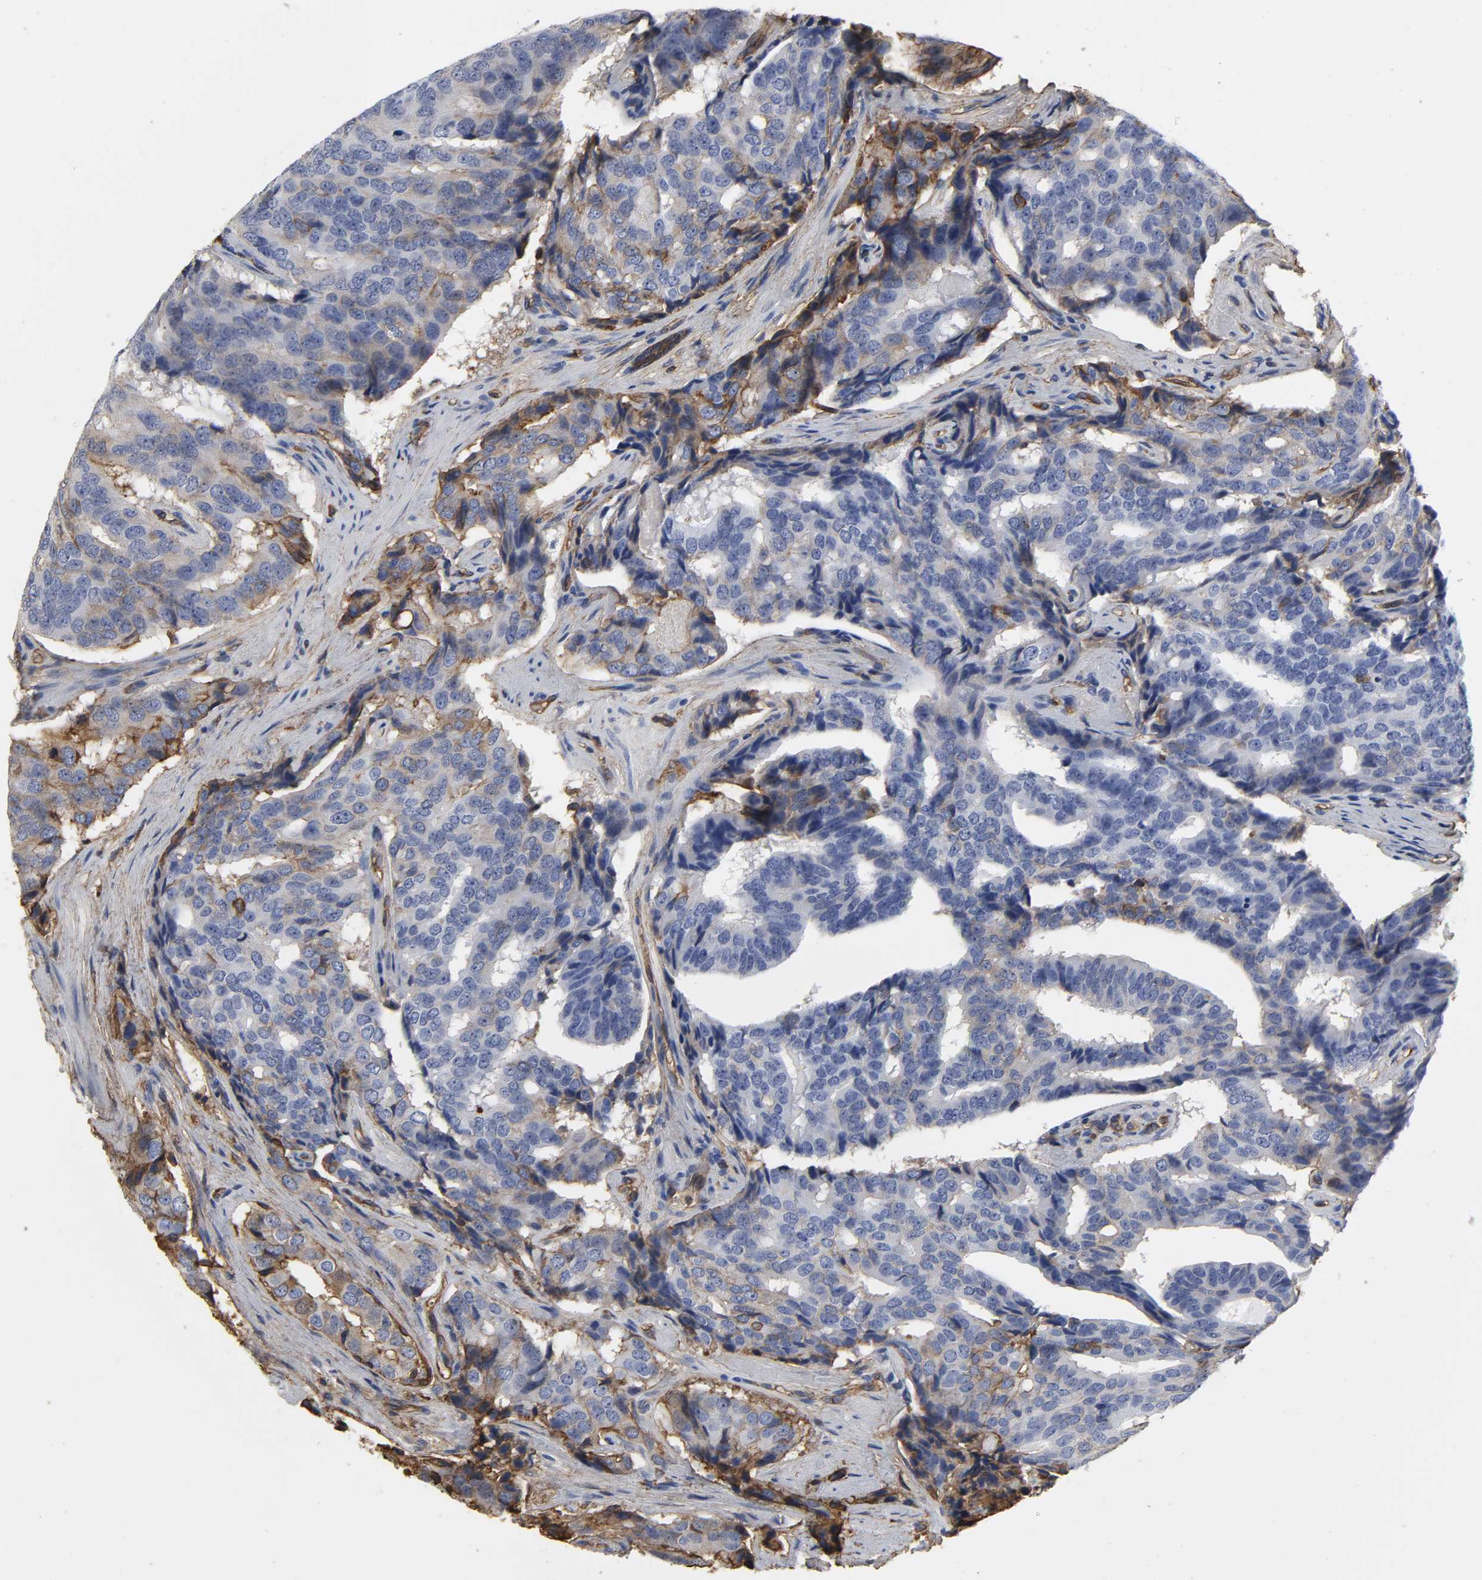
{"staining": {"intensity": "weak", "quantity": "<25%", "location": "cytoplasmic/membranous"}, "tissue": "prostate cancer", "cell_type": "Tumor cells", "image_type": "cancer", "snomed": [{"axis": "morphology", "description": "Adenocarcinoma, High grade"}, {"axis": "topography", "description": "Prostate"}], "caption": "An immunohistochemistry (IHC) image of prostate cancer is shown. There is no staining in tumor cells of prostate cancer.", "gene": "ANXA2", "patient": {"sex": "male", "age": 58}}